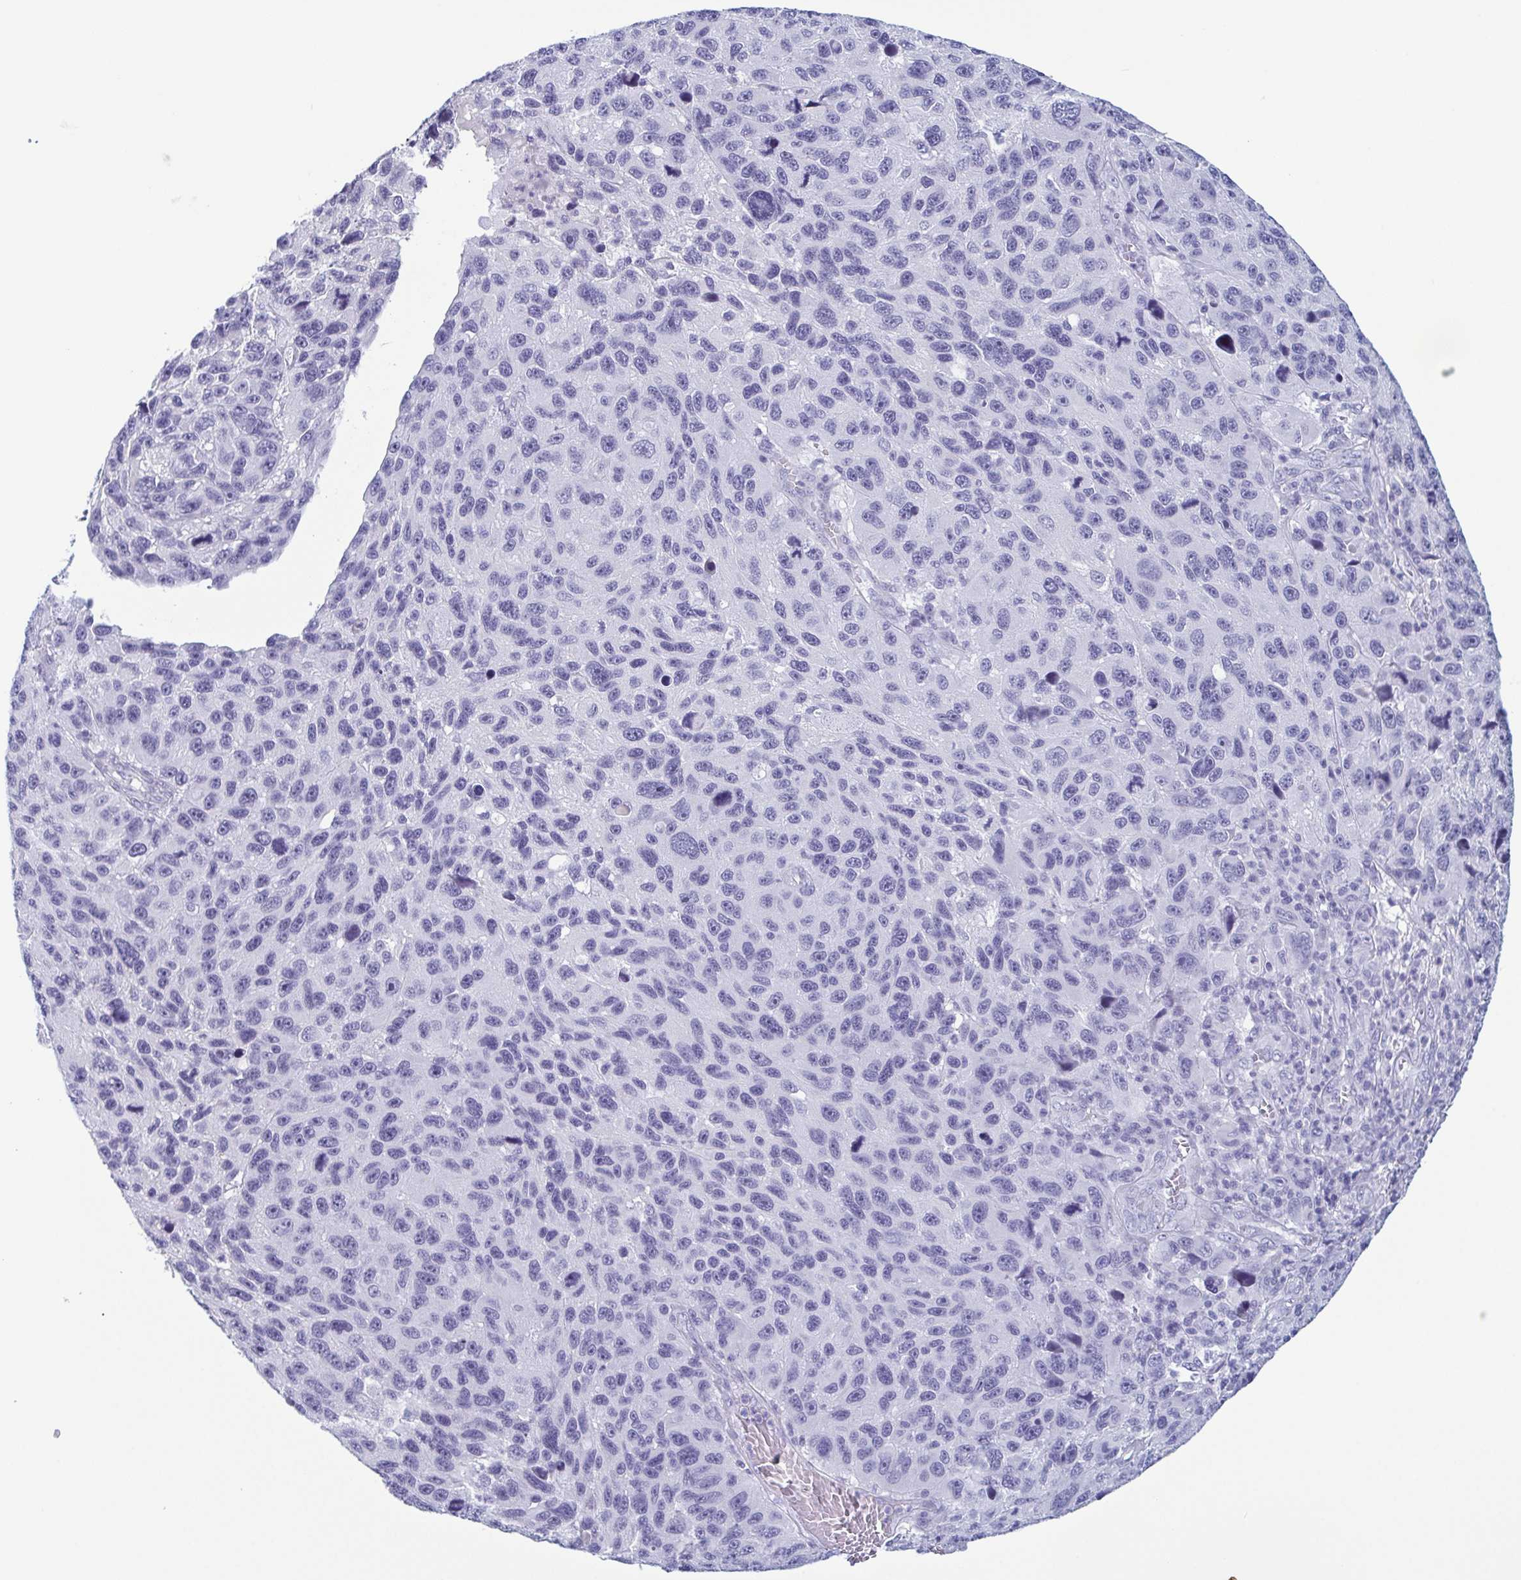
{"staining": {"intensity": "negative", "quantity": "none", "location": "none"}, "tissue": "melanoma", "cell_type": "Tumor cells", "image_type": "cancer", "snomed": [{"axis": "morphology", "description": "Malignant melanoma, NOS"}, {"axis": "topography", "description": "Skin"}], "caption": "This photomicrograph is of melanoma stained with immunohistochemistry (IHC) to label a protein in brown with the nuclei are counter-stained blue. There is no positivity in tumor cells. The staining was performed using DAB to visualize the protein expression in brown, while the nuclei were stained in blue with hematoxylin (Magnification: 20x).", "gene": "KRT10", "patient": {"sex": "male", "age": 53}}